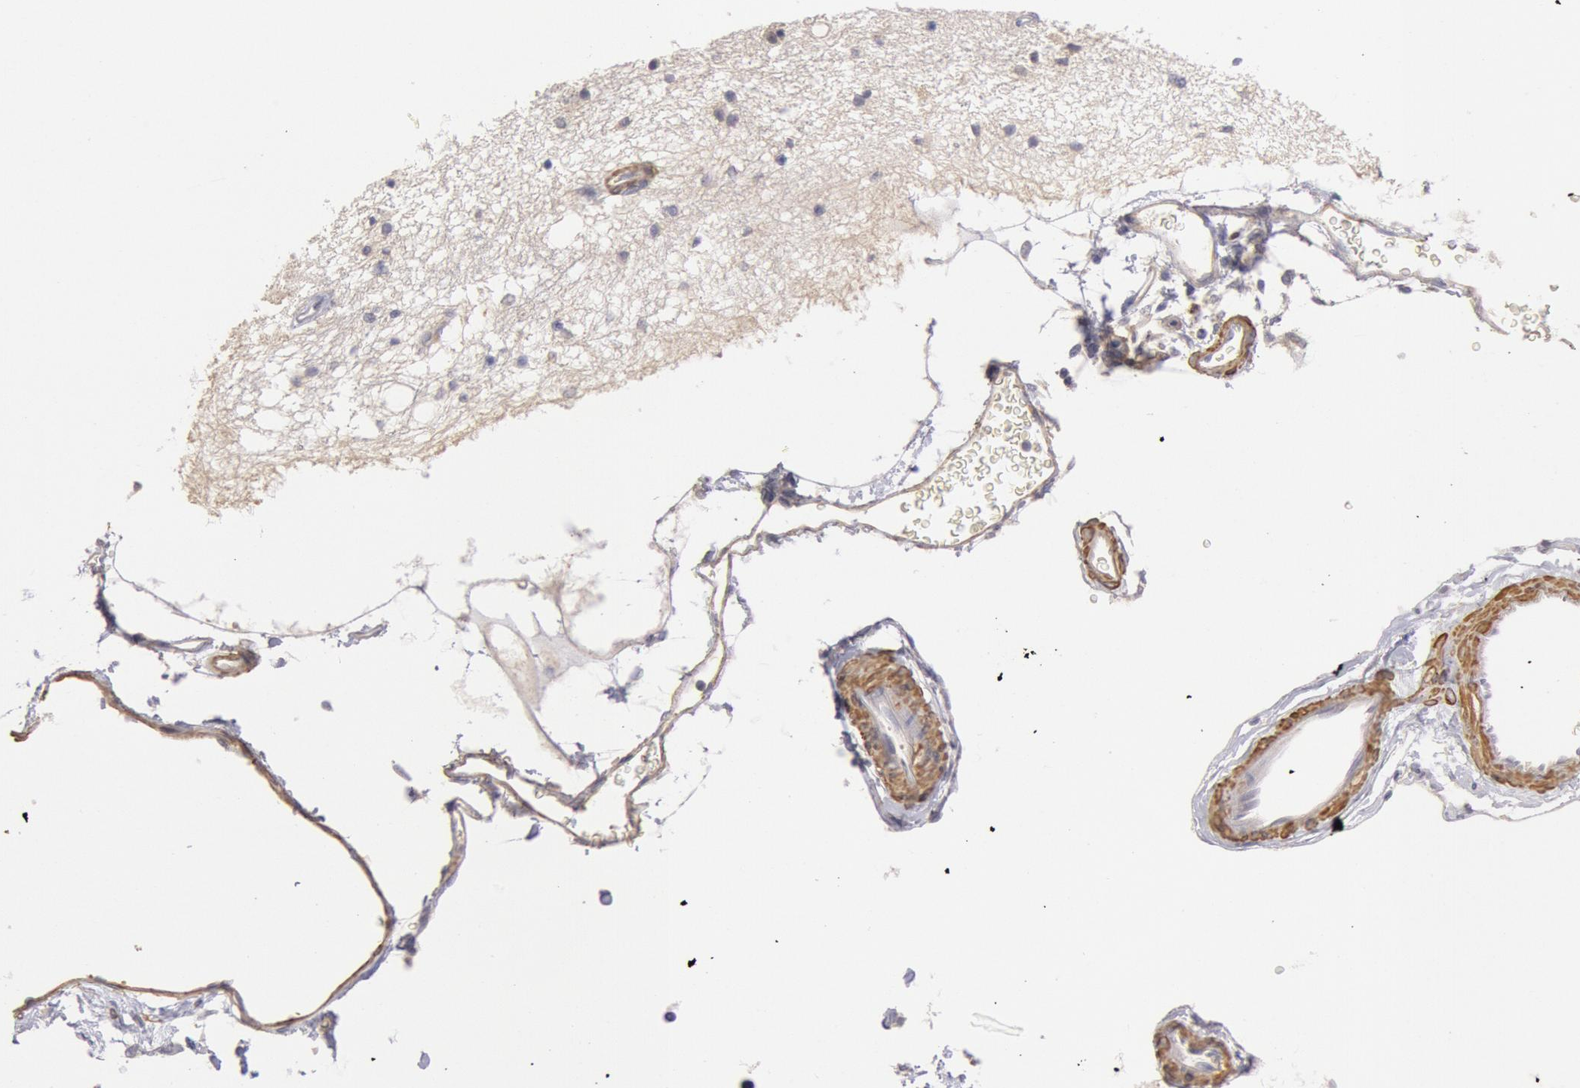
{"staining": {"intensity": "negative", "quantity": "none", "location": "none"}, "tissue": "hippocampus", "cell_type": "Glial cells", "image_type": "normal", "snomed": [{"axis": "morphology", "description": "Normal tissue, NOS"}, {"axis": "topography", "description": "Hippocampus"}], "caption": "A micrograph of hippocampus stained for a protein exhibits no brown staining in glial cells. Brightfield microscopy of immunohistochemistry (IHC) stained with DAB (3,3'-diaminobenzidine) (brown) and hematoxylin (blue), captured at high magnification.", "gene": "TMED8", "patient": {"sex": "female", "age": 54}}